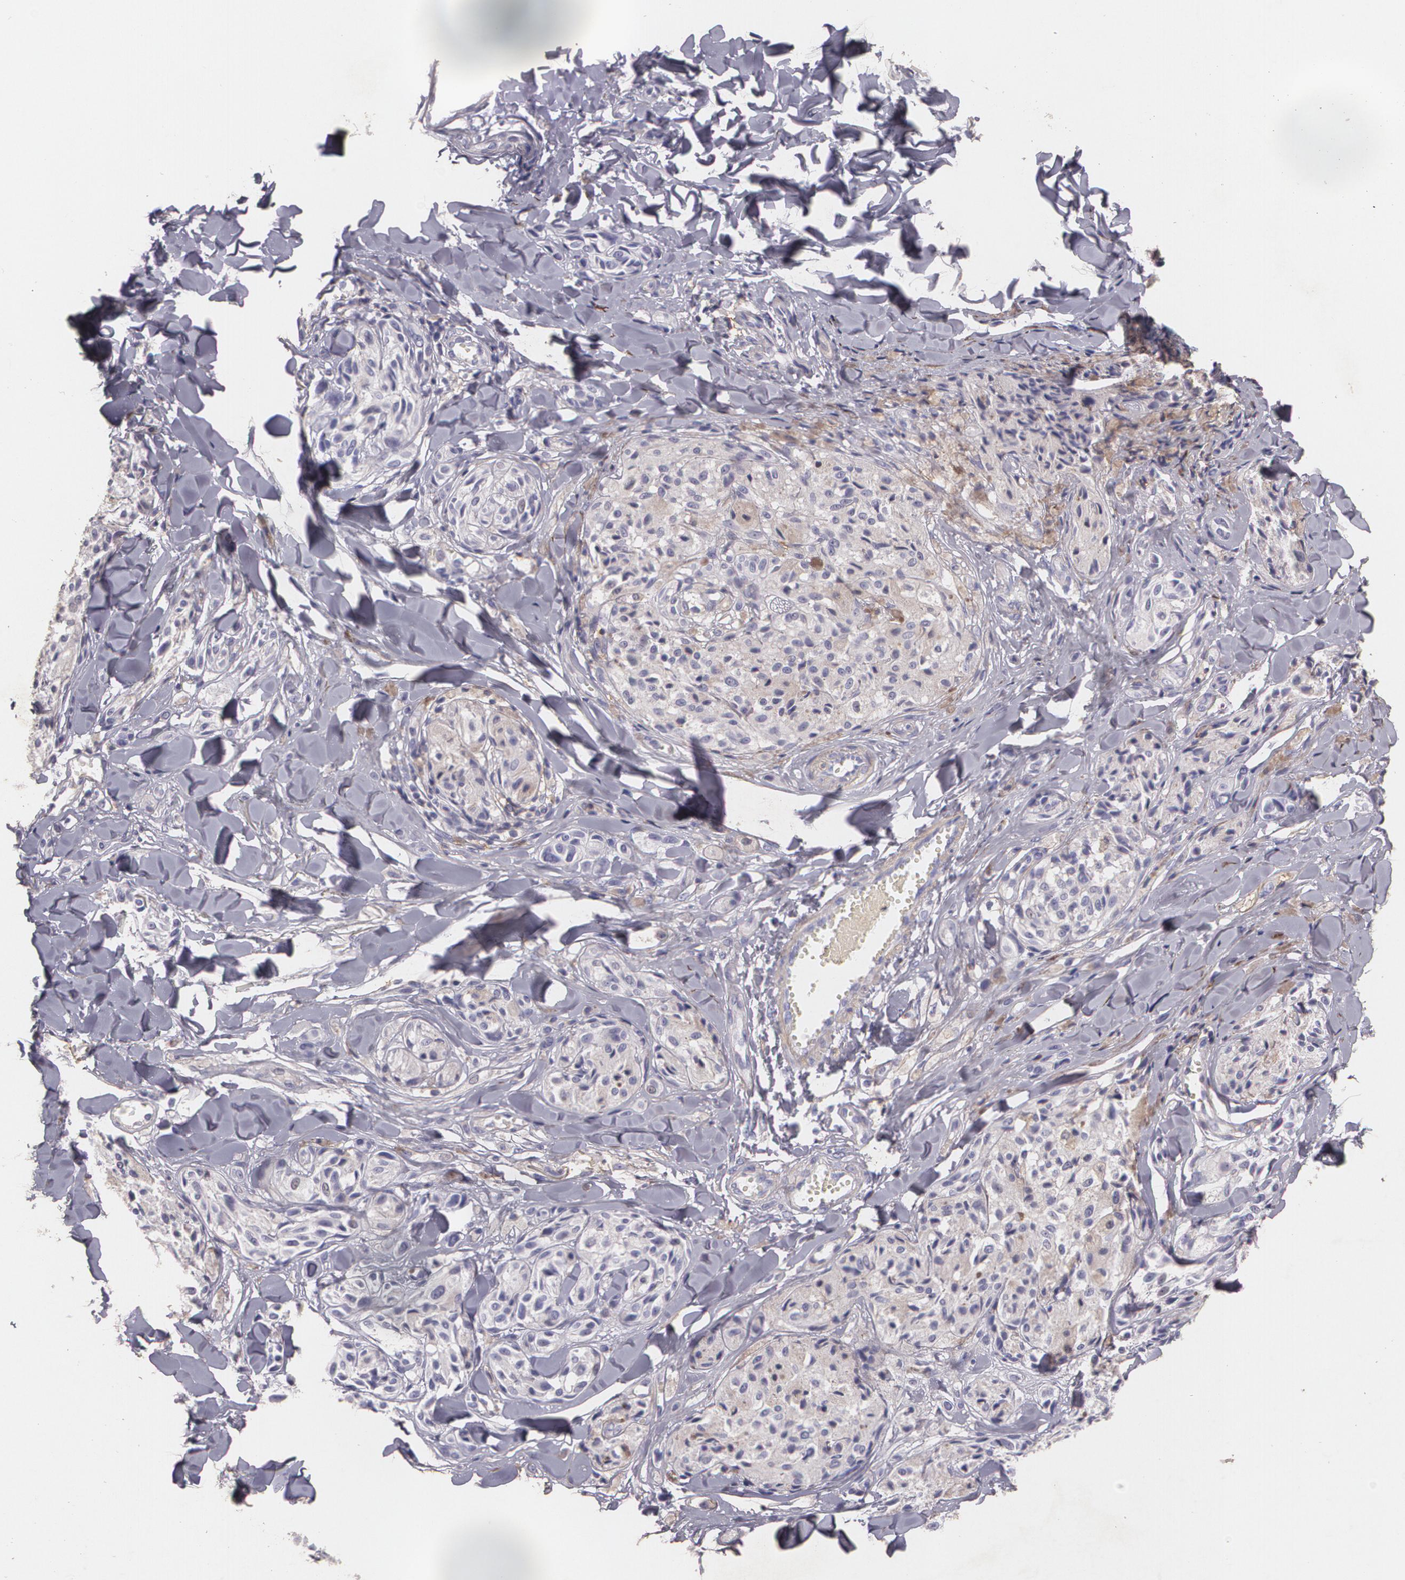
{"staining": {"intensity": "negative", "quantity": "none", "location": "none"}, "tissue": "melanoma", "cell_type": "Tumor cells", "image_type": "cancer", "snomed": [{"axis": "morphology", "description": "Malignant melanoma, Metastatic site"}, {"axis": "topography", "description": "Skin"}], "caption": "This is an IHC image of human melanoma. There is no expression in tumor cells.", "gene": "TGFBR1", "patient": {"sex": "female", "age": 66}}